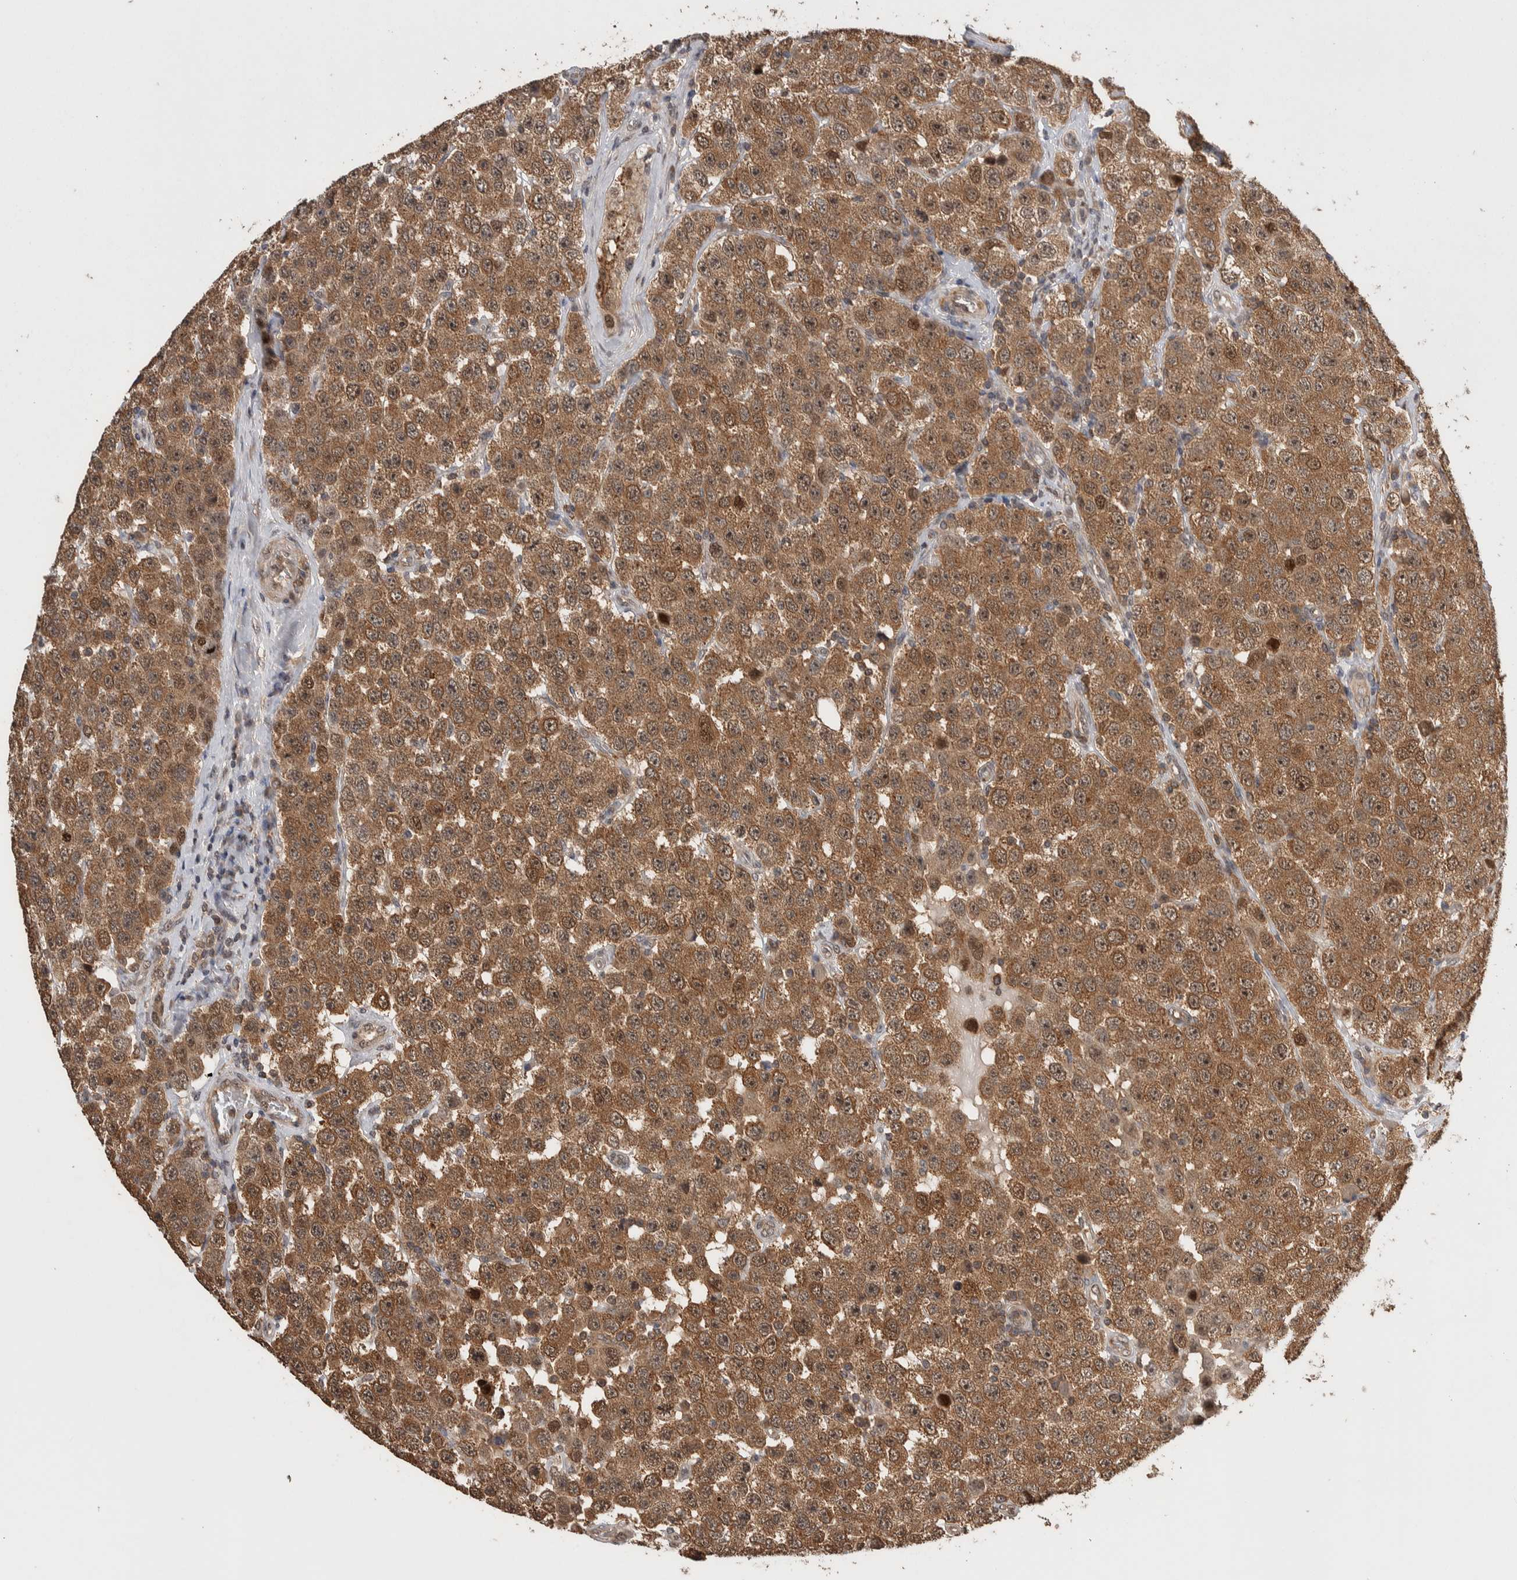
{"staining": {"intensity": "moderate", "quantity": ">75%", "location": "cytoplasmic/membranous,nuclear"}, "tissue": "testis cancer", "cell_type": "Tumor cells", "image_type": "cancer", "snomed": [{"axis": "morphology", "description": "Seminoma, NOS"}, {"axis": "morphology", "description": "Carcinoma, Embryonal, NOS"}, {"axis": "topography", "description": "Testis"}], "caption": "The image exhibits a brown stain indicating the presence of a protein in the cytoplasmic/membranous and nuclear of tumor cells in testis embryonal carcinoma.", "gene": "DVL2", "patient": {"sex": "male", "age": 28}}